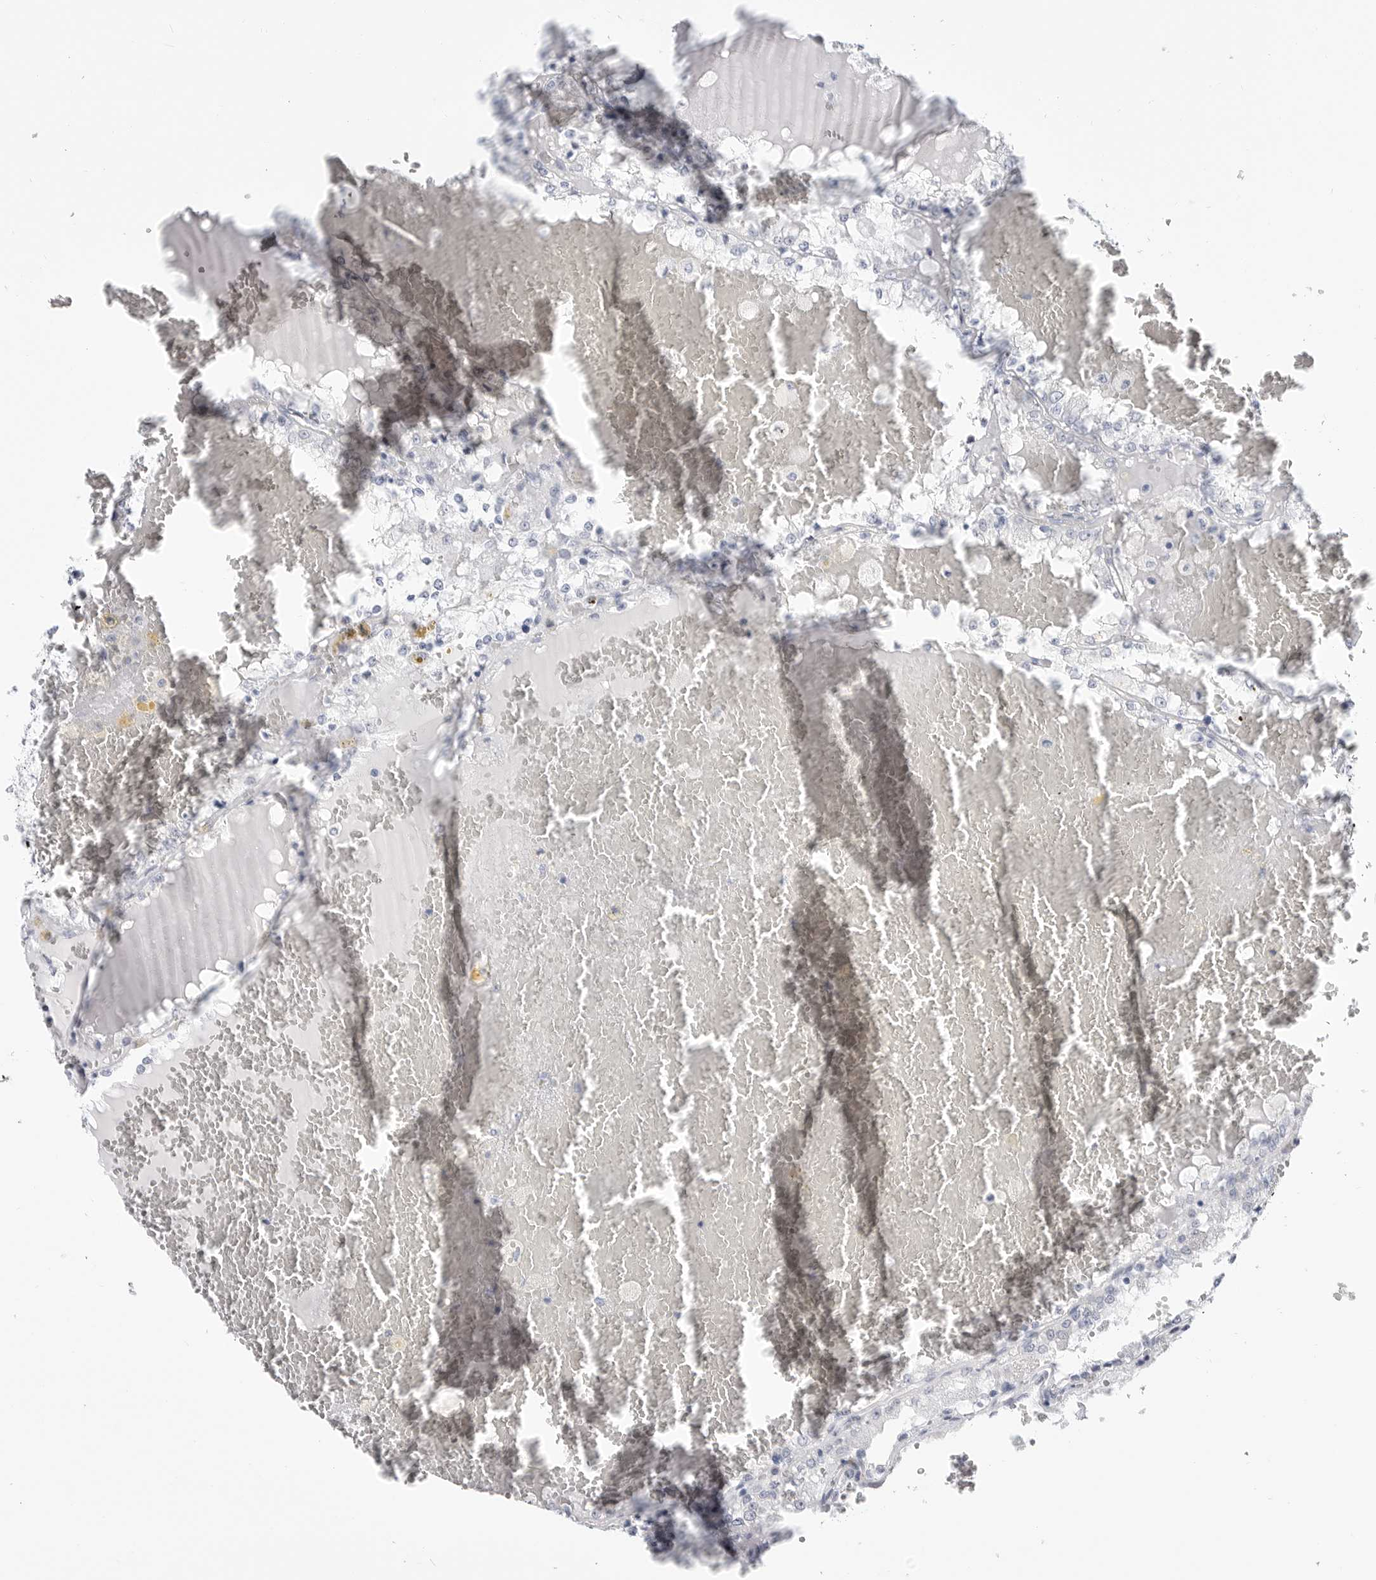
{"staining": {"intensity": "negative", "quantity": "none", "location": "none"}, "tissue": "renal cancer", "cell_type": "Tumor cells", "image_type": "cancer", "snomed": [{"axis": "morphology", "description": "Adenocarcinoma, NOS"}, {"axis": "topography", "description": "Kidney"}], "caption": "Tumor cells show no significant protein expression in adenocarcinoma (renal). Nuclei are stained in blue.", "gene": "PLN", "patient": {"sex": "female", "age": 56}}